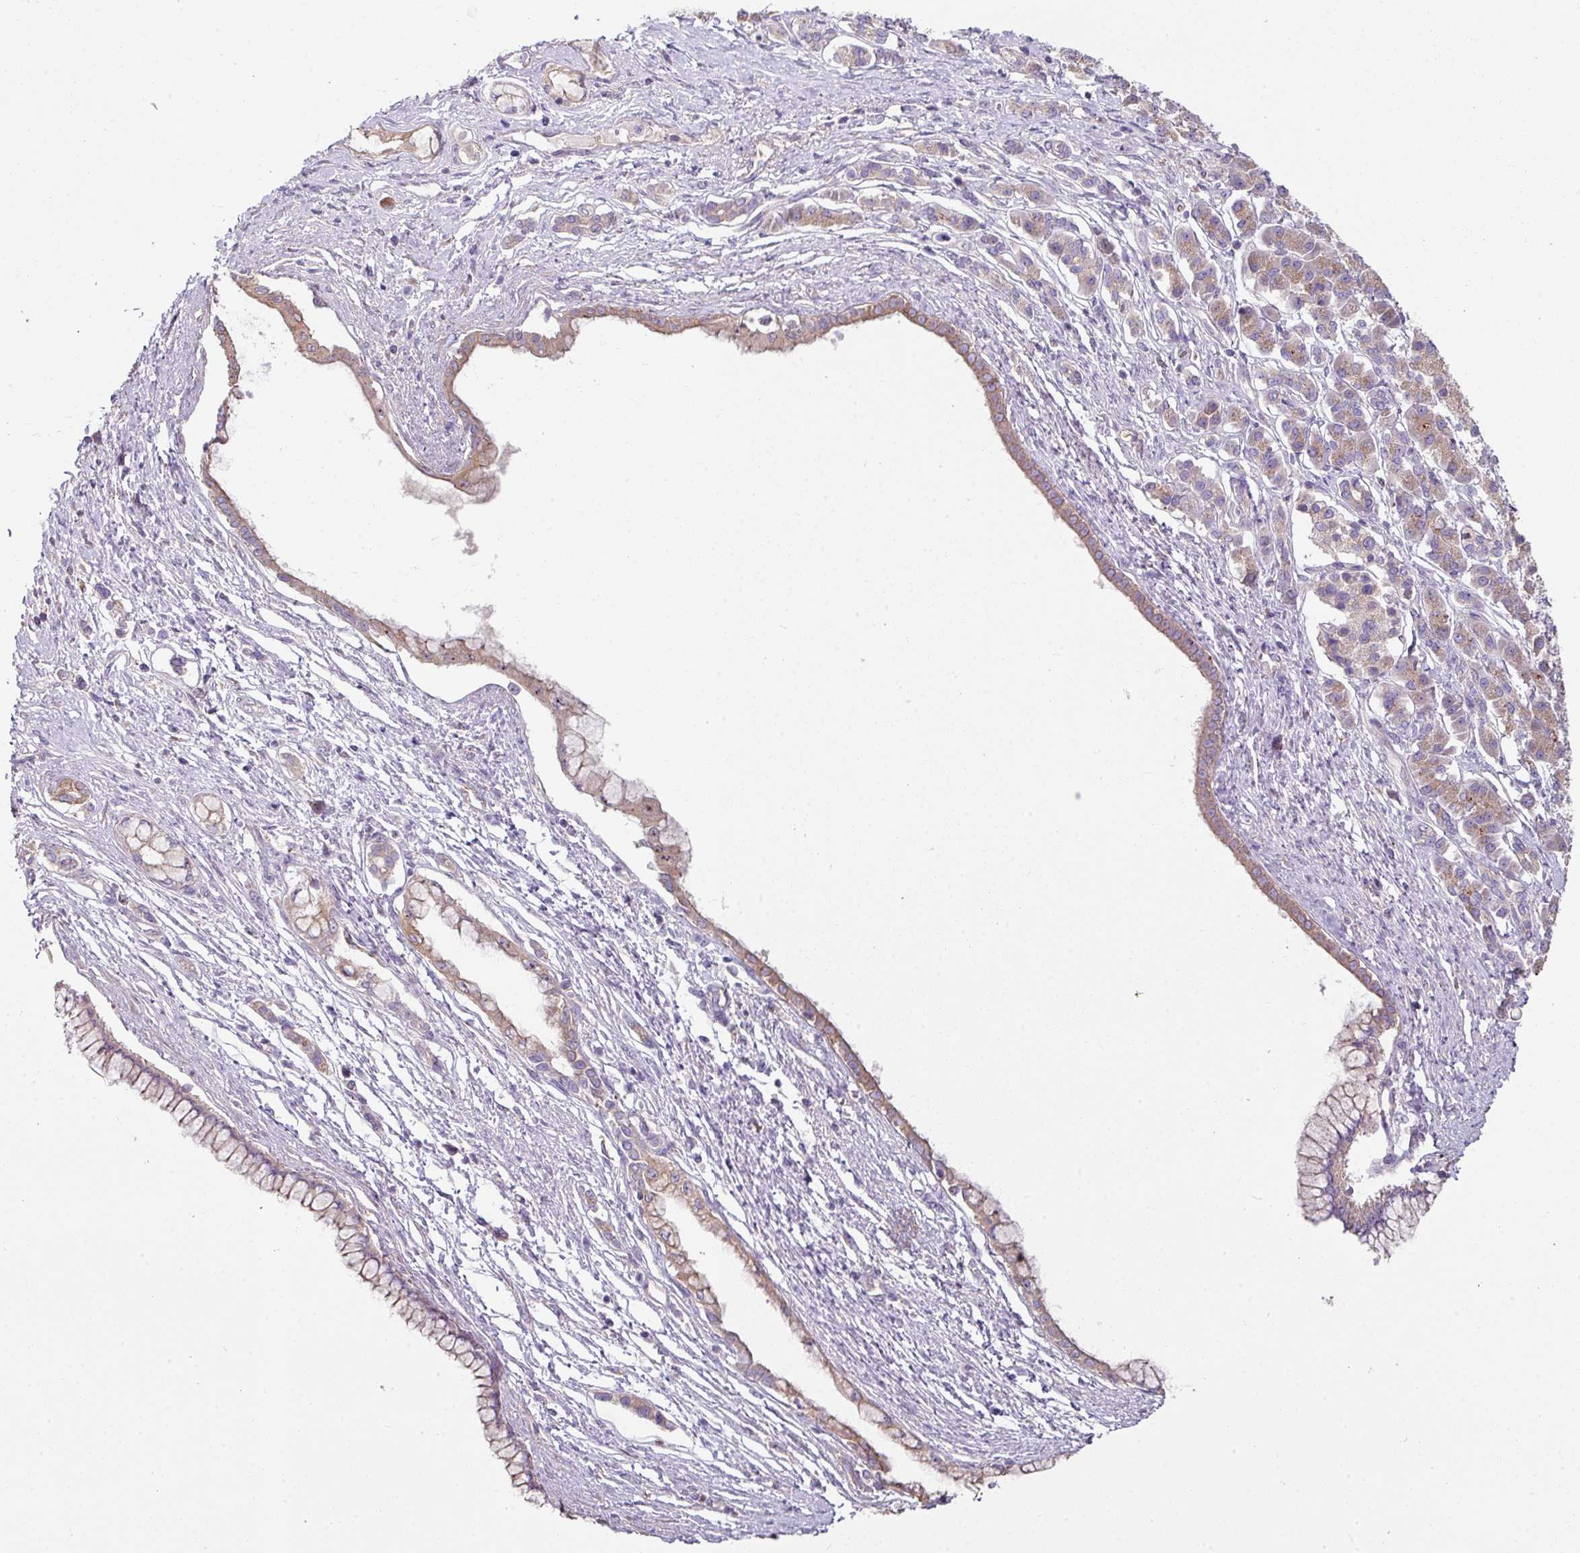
{"staining": {"intensity": "weak", "quantity": ">75%", "location": "cytoplasmic/membranous"}, "tissue": "pancreatic cancer", "cell_type": "Tumor cells", "image_type": "cancer", "snomed": [{"axis": "morphology", "description": "Adenocarcinoma, NOS"}, {"axis": "topography", "description": "Pancreas"}], "caption": "Immunohistochemistry (IHC) photomicrograph of pancreatic adenocarcinoma stained for a protein (brown), which reveals low levels of weak cytoplasmic/membranous staining in approximately >75% of tumor cells.", "gene": "LRRC9", "patient": {"sex": "male", "age": 70}}